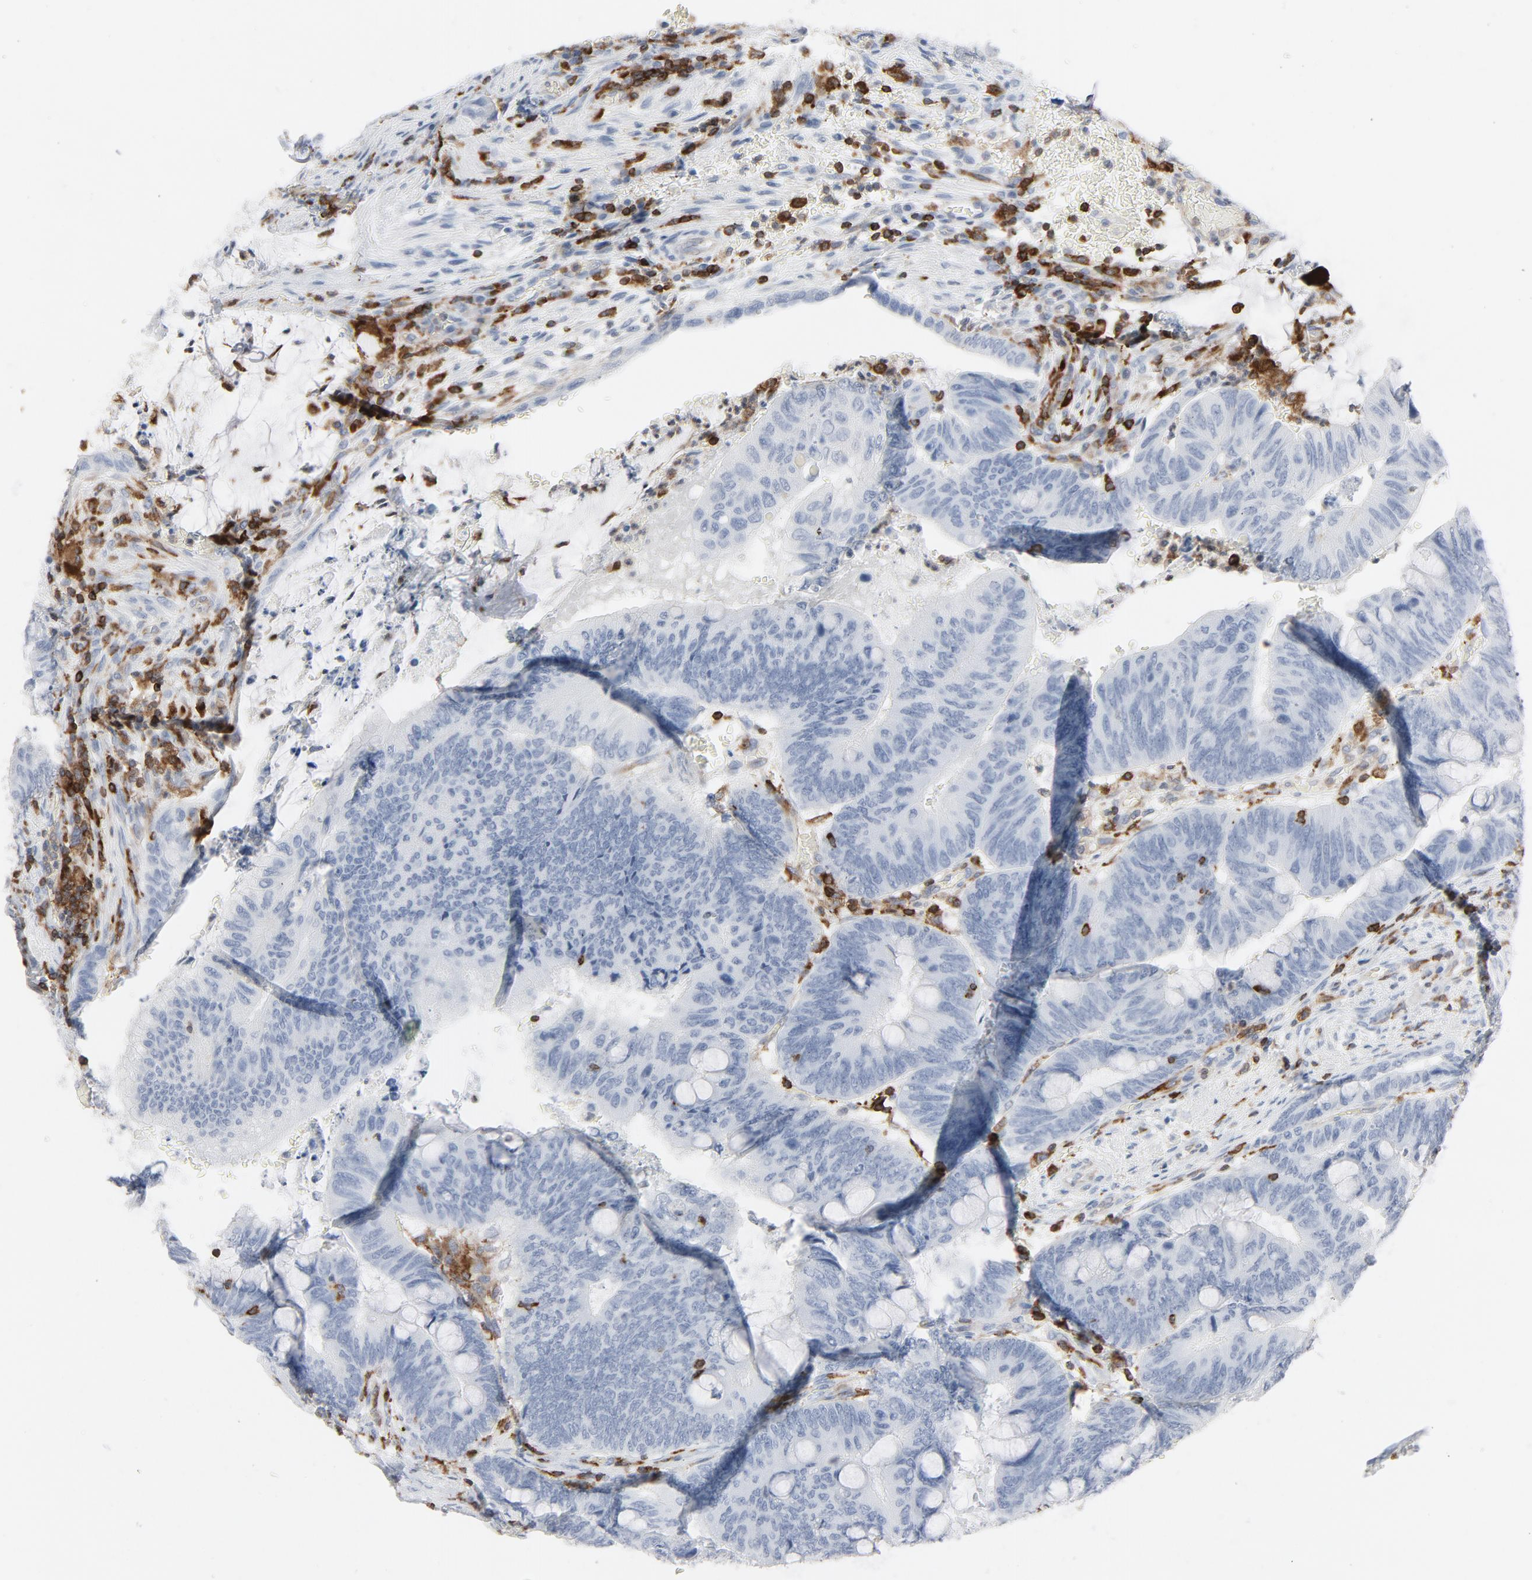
{"staining": {"intensity": "negative", "quantity": "none", "location": "none"}, "tissue": "colorectal cancer", "cell_type": "Tumor cells", "image_type": "cancer", "snomed": [{"axis": "morphology", "description": "Normal tissue, NOS"}, {"axis": "morphology", "description": "Adenocarcinoma, NOS"}, {"axis": "topography", "description": "Rectum"}], "caption": "DAB (3,3'-diaminobenzidine) immunohistochemical staining of colorectal cancer displays no significant expression in tumor cells.", "gene": "LCP2", "patient": {"sex": "male", "age": 92}}